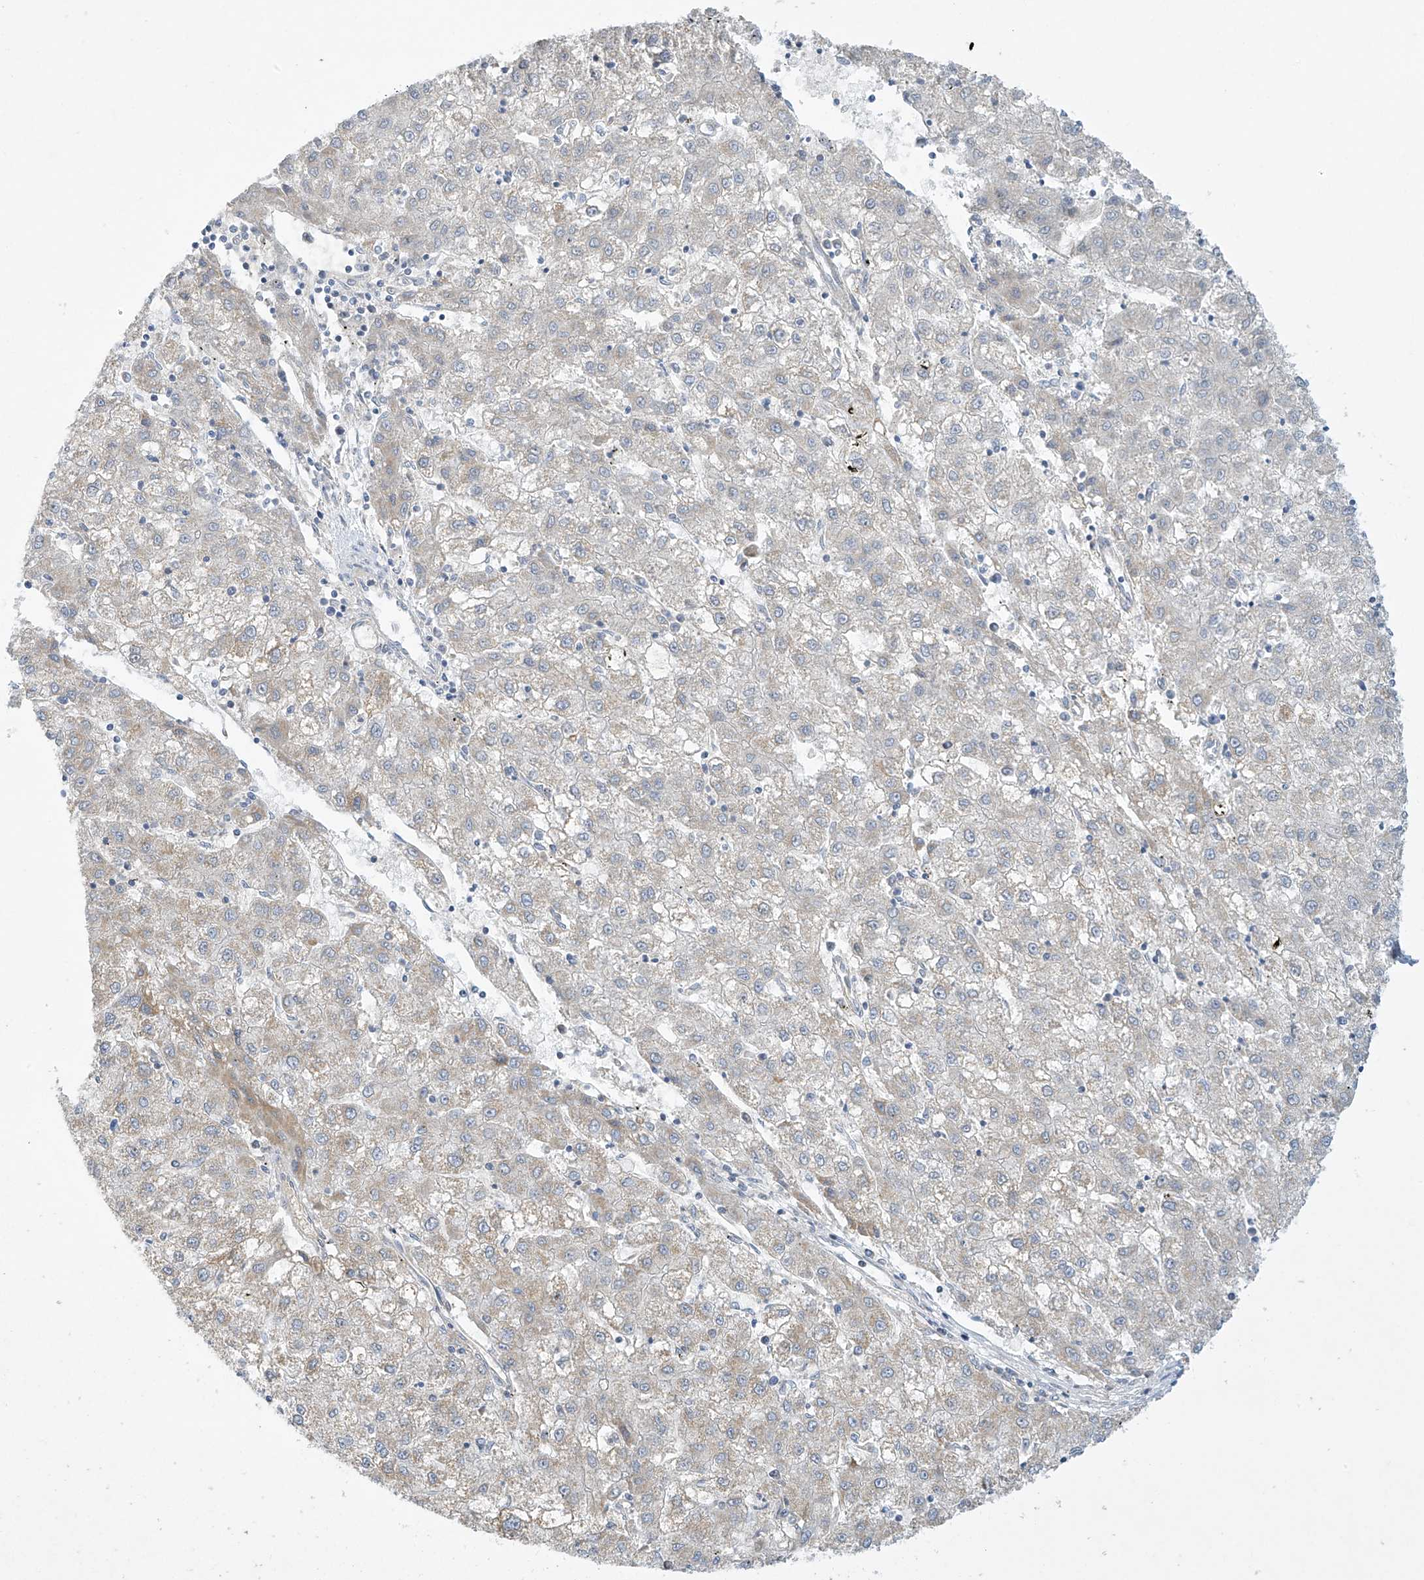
{"staining": {"intensity": "negative", "quantity": "none", "location": "none"}, "tissue": "liver cancer", "cell_type": "Tumor cells", "image_type": "cancer", "snomed": [{"axis": "morphology", "description": "Carcinoma, Hepatocellular, NOS"}, {"axis": "topography", "description": "Liver"}], "caption": "Photomicrograph shows no protein staining in tumor cells of liver cancer (hepatocellular carcinoma) tissue.", "gene": "METTL18", "patient": {"sex": "male", "age": 72}}